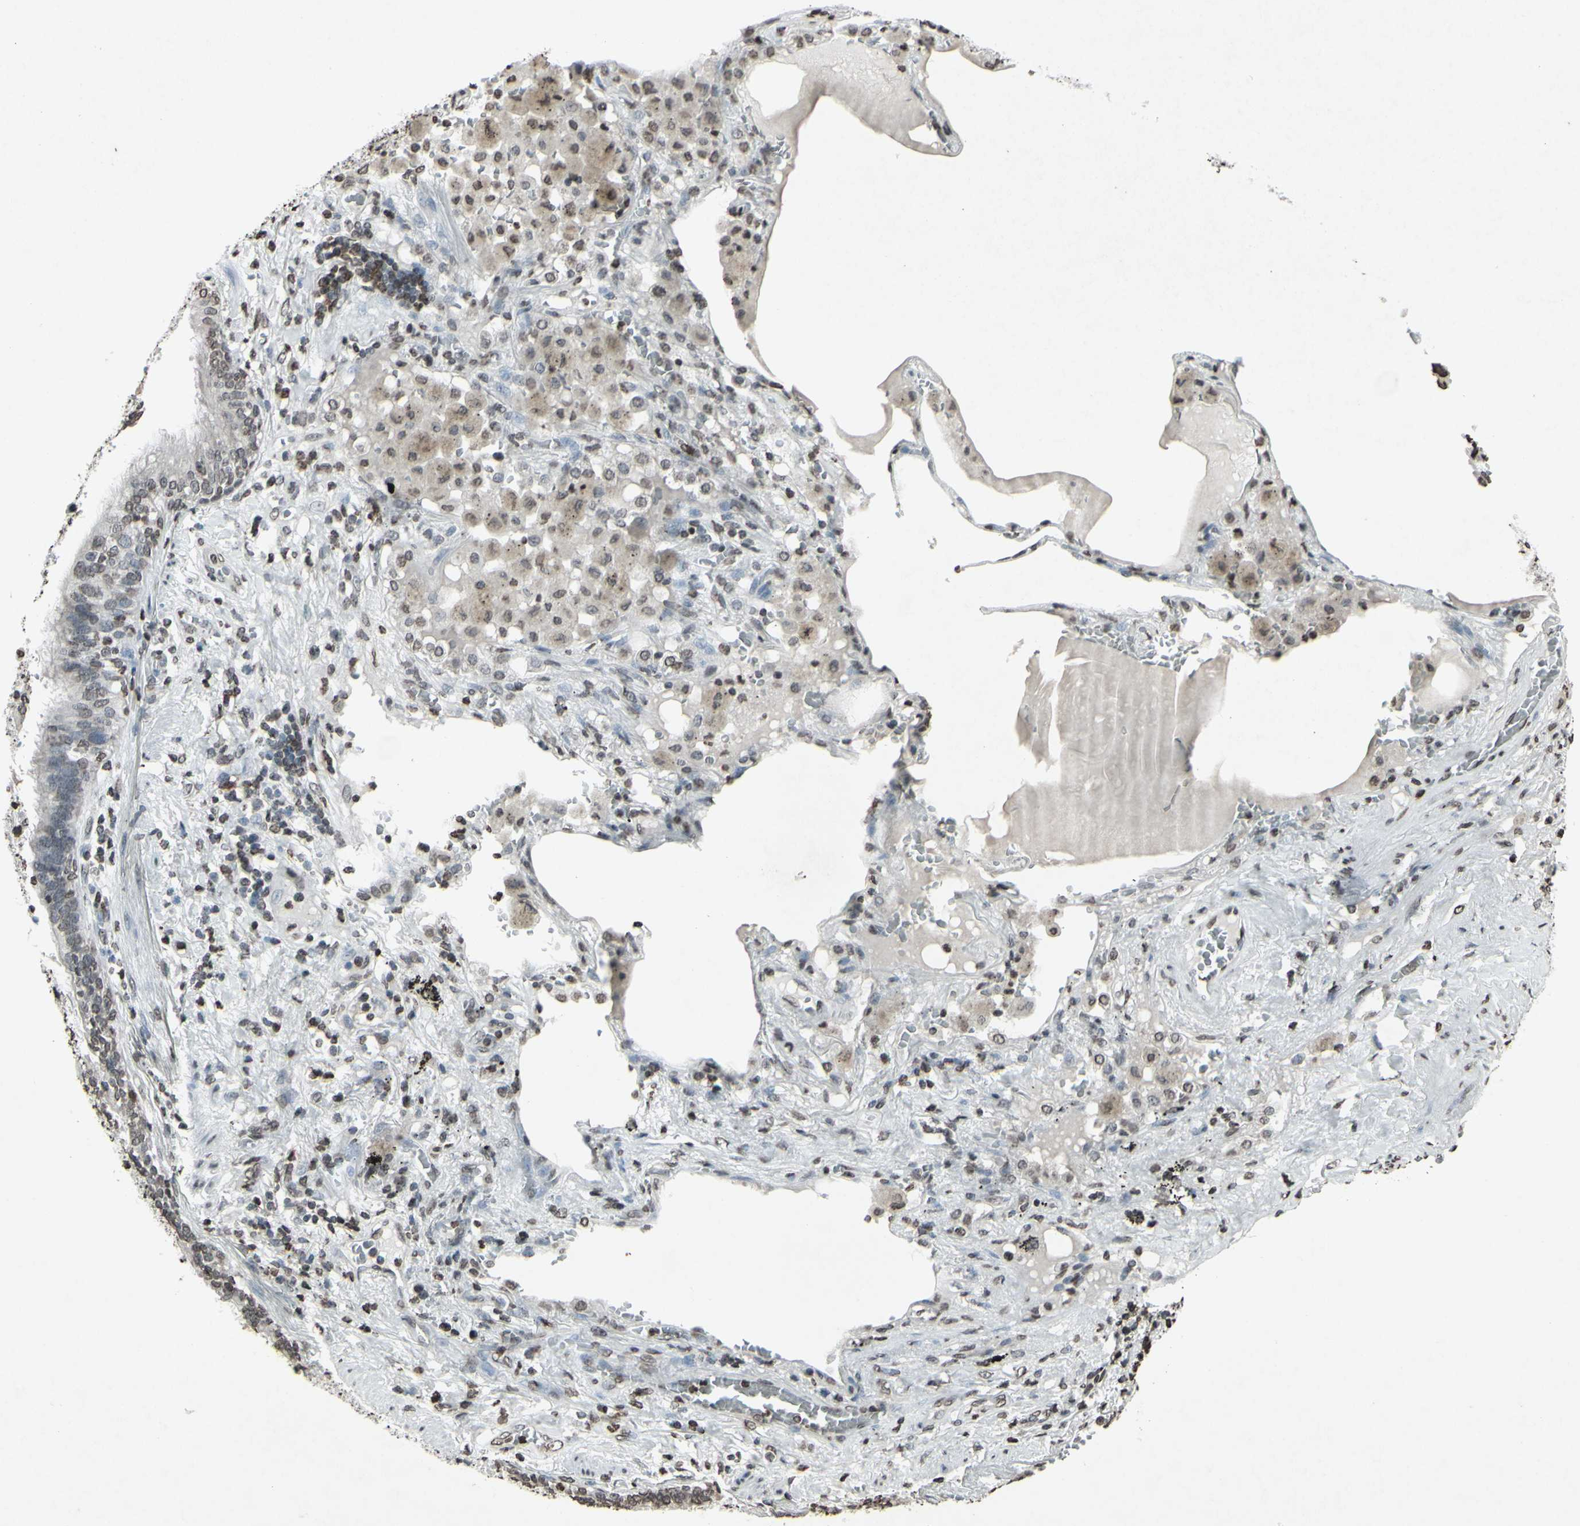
{"staining": {"intensity": "weak", "quantity": "<25%", "location": "cytoplasmic/membranous"}, "tissue": "lung cancer", "cell_type": "Tumor cells", "image_type": "cancer", "snomed": [{"axis": "morphology", "description": "Squamous cell carcinoma, NOS"}, {"axis": "topography", "description": "Lung"}], "caption": "Squamous cell carcinoma (lung) stained for a protein using immunohistochemistry (IHC) exhibits no expression tumor cells.", "gene": "CD79B", "patient": {"sex": "male", "age": 57}}